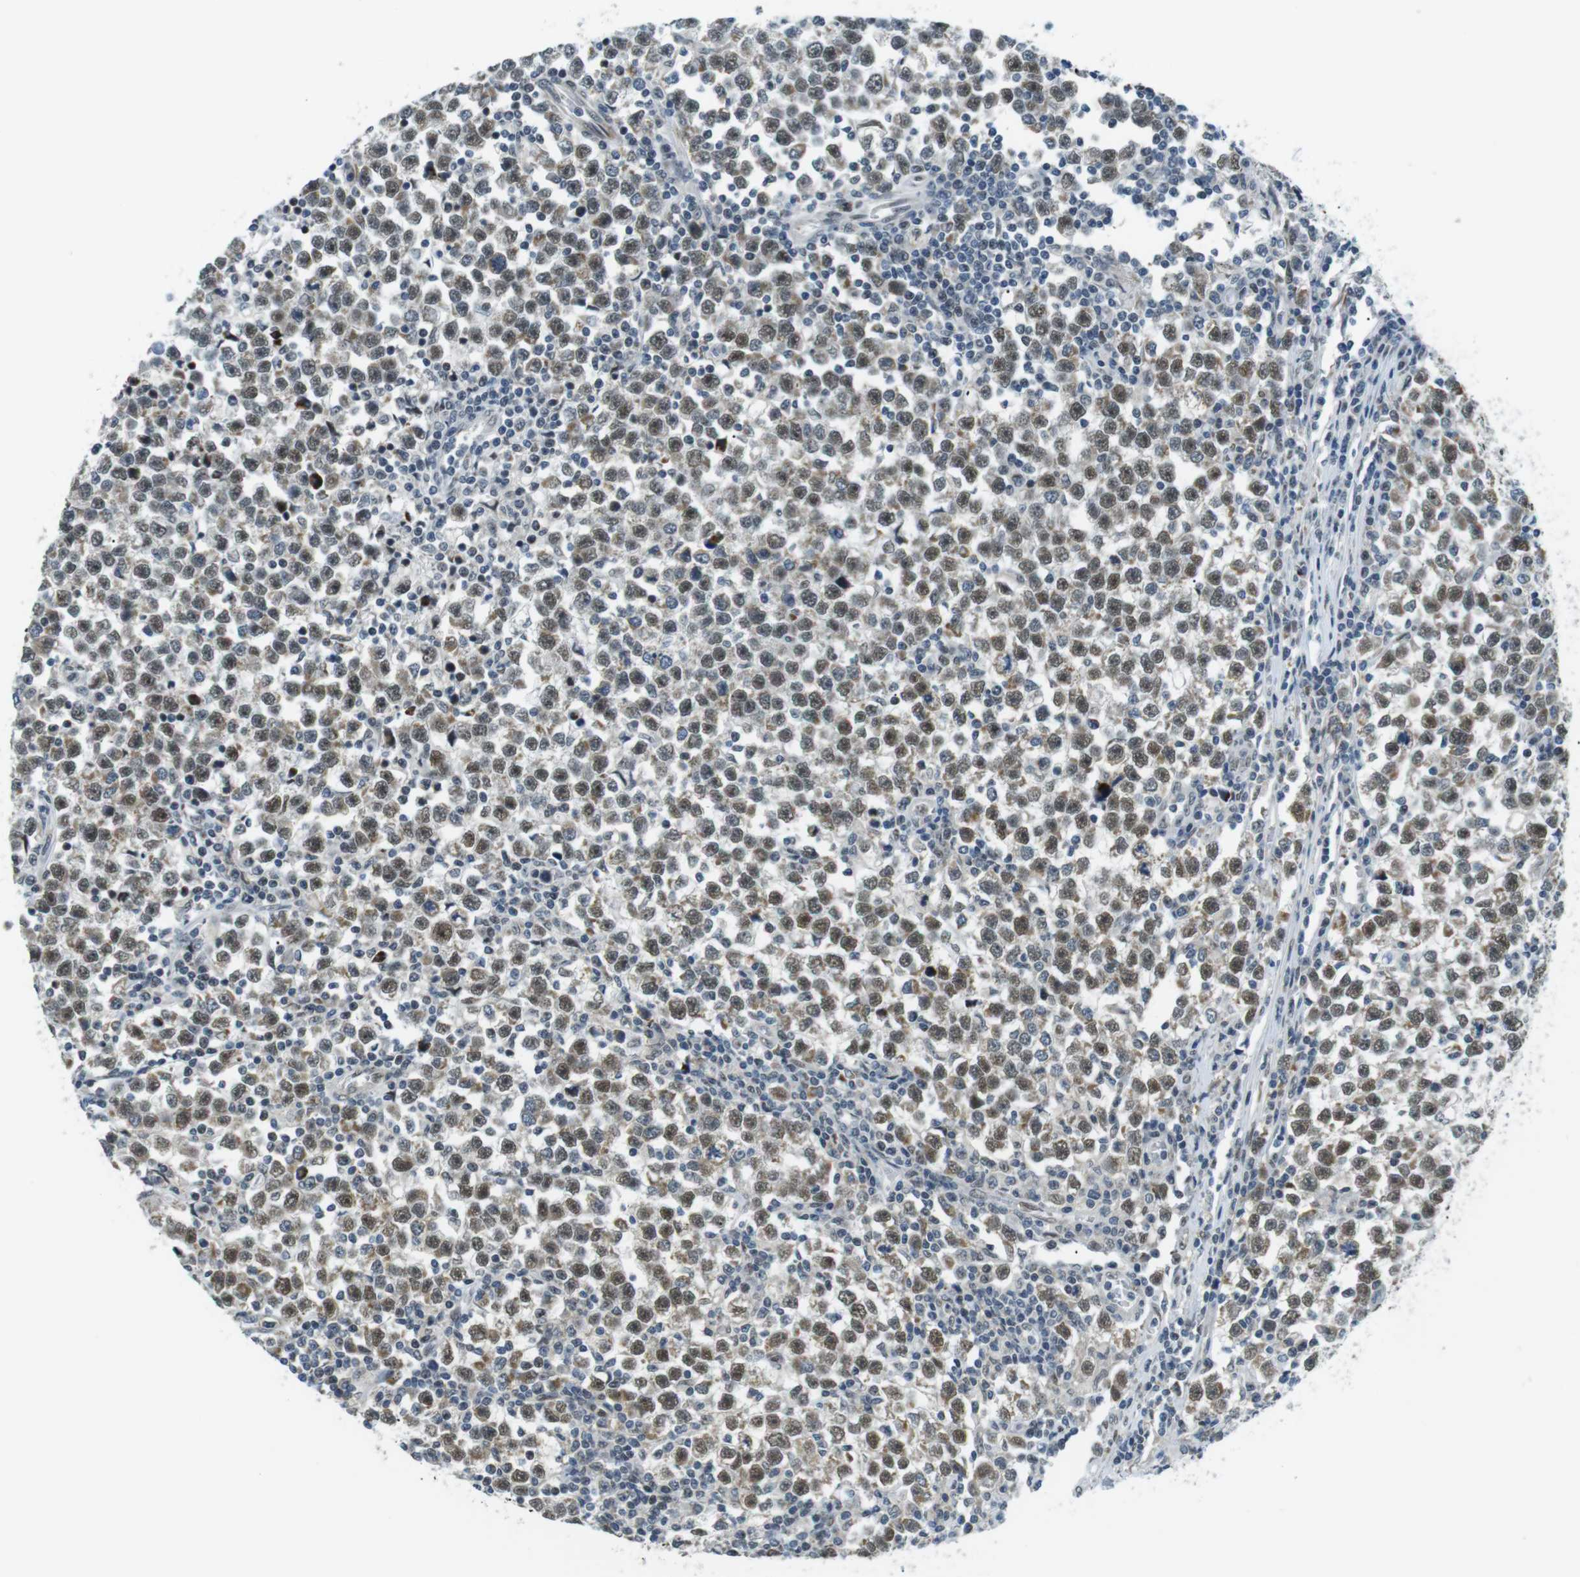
{"staining": {"intensity": "moderate", "quantity": ">75%", "location": "nuclear"}, "tissue": "testis cancer", "cell_type": "Tumor cells", "image_type": "cancer", "snomed": [{"axis": "morphology", "description": "Seminoma, NOS"}, {"axis": "topography", "description": "Testis"}], "caption": "Immunohistochemical staining of human testis cancer reveals moderate nuclear protein expression in about >75% of tumor cells.", "gene": "USP7", "patient": {"sex": "male", "age": 43}}